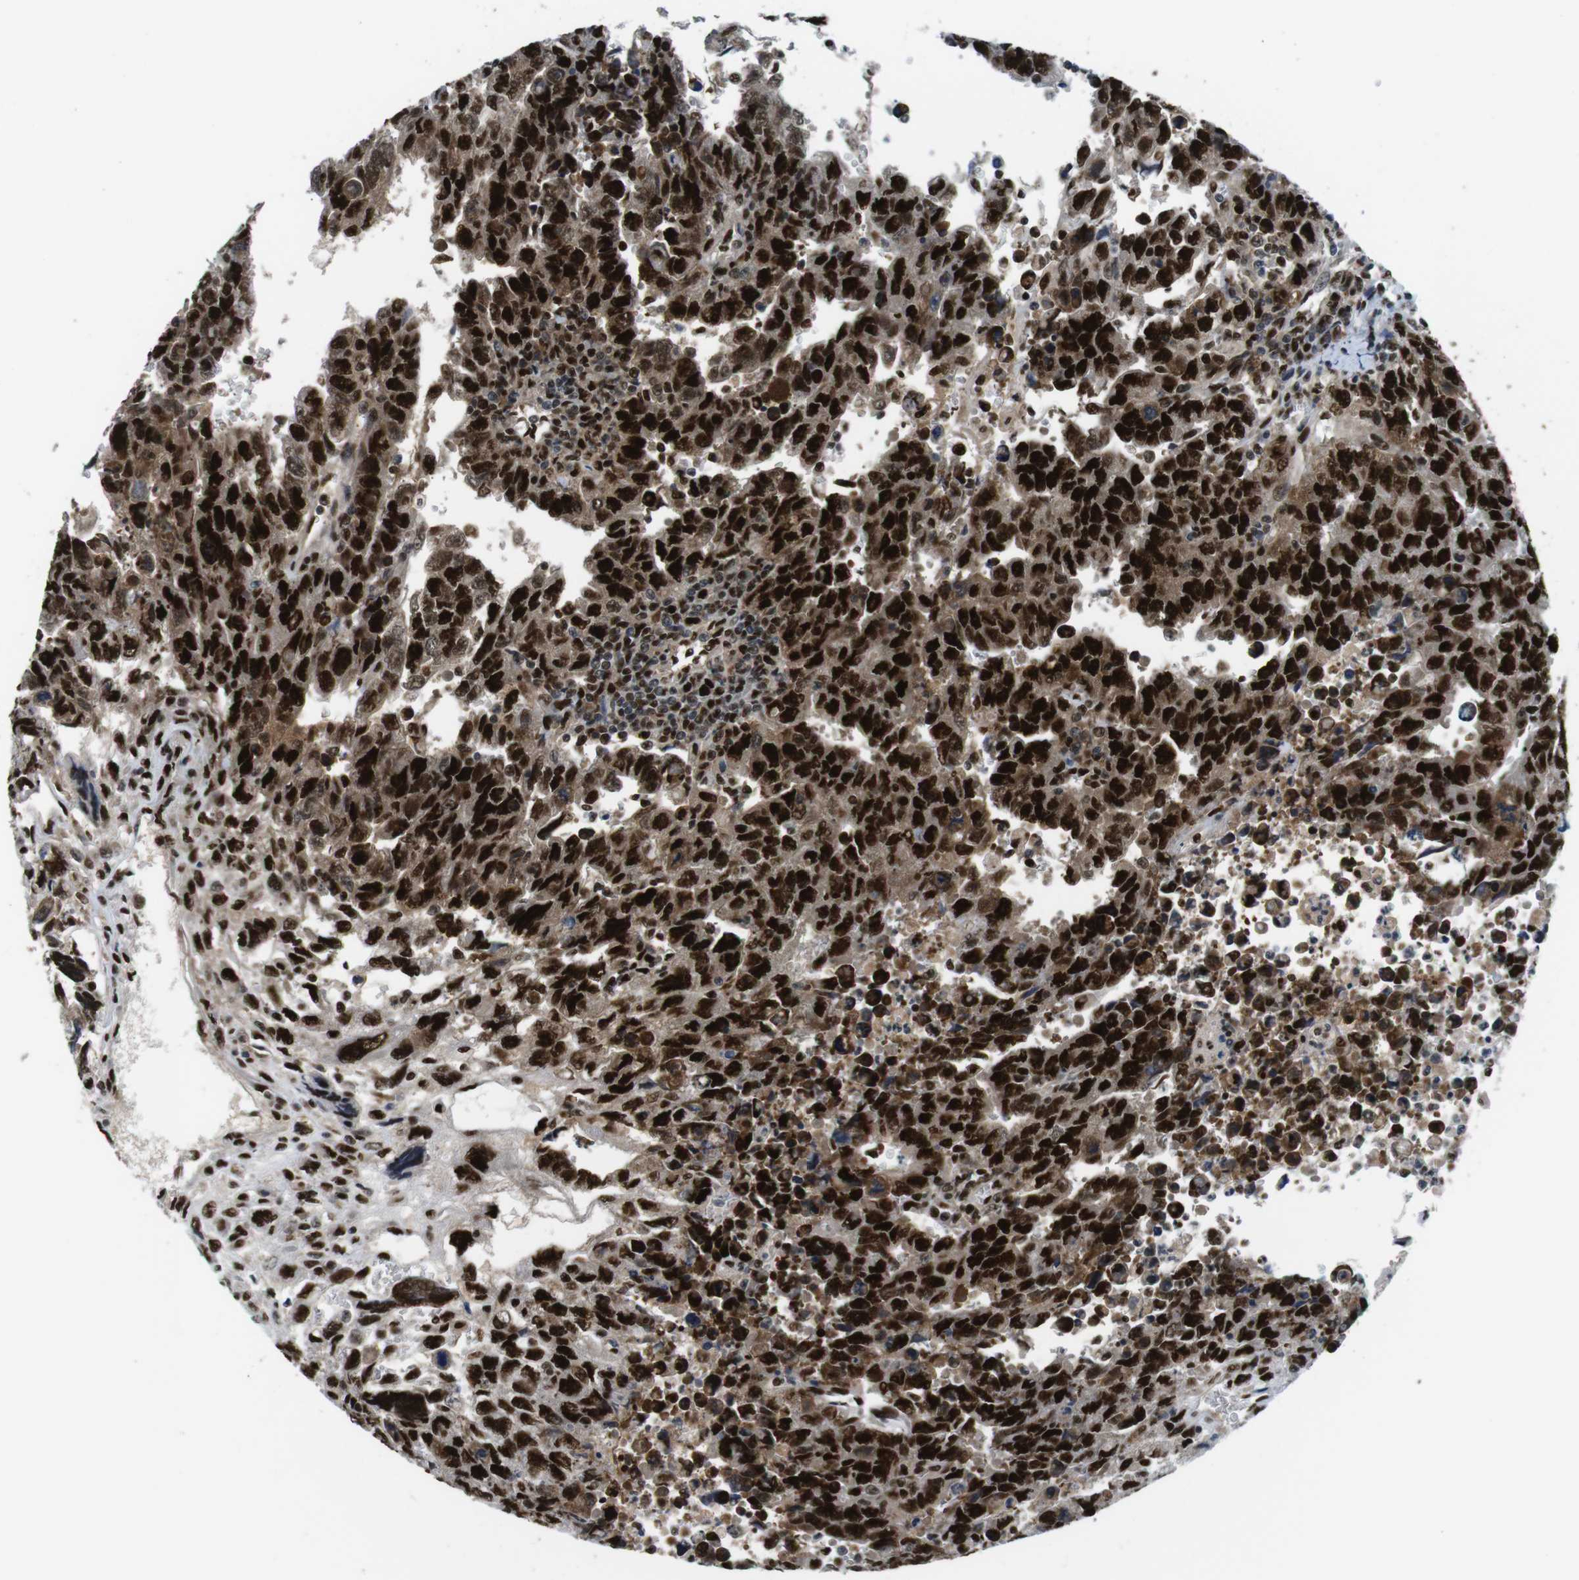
{"staining": {"intensity": "strong", "quantity": ">75%", "location": "cytoplasmic/membranous,nuclear"}, "tissue": "testis cancer", "cell_type": "Tumor cells", "image_type": "cancer", "snomed": [{"axis": "morphology", "description": "Carcinoma, Embryonal, NOS"}, {"axis": "topography", "description": "Testis"}], "caption": "DAB (3,3'-diaminobenzidine) immunohistochemical staining of testis embryonal carcinoma shows strong cytoplasmic/membranous and nuclear protein positivity in approximately >75% of tumor cells.", "gene": "PSME3", "patient": {"sex": "male", "age": 28}}